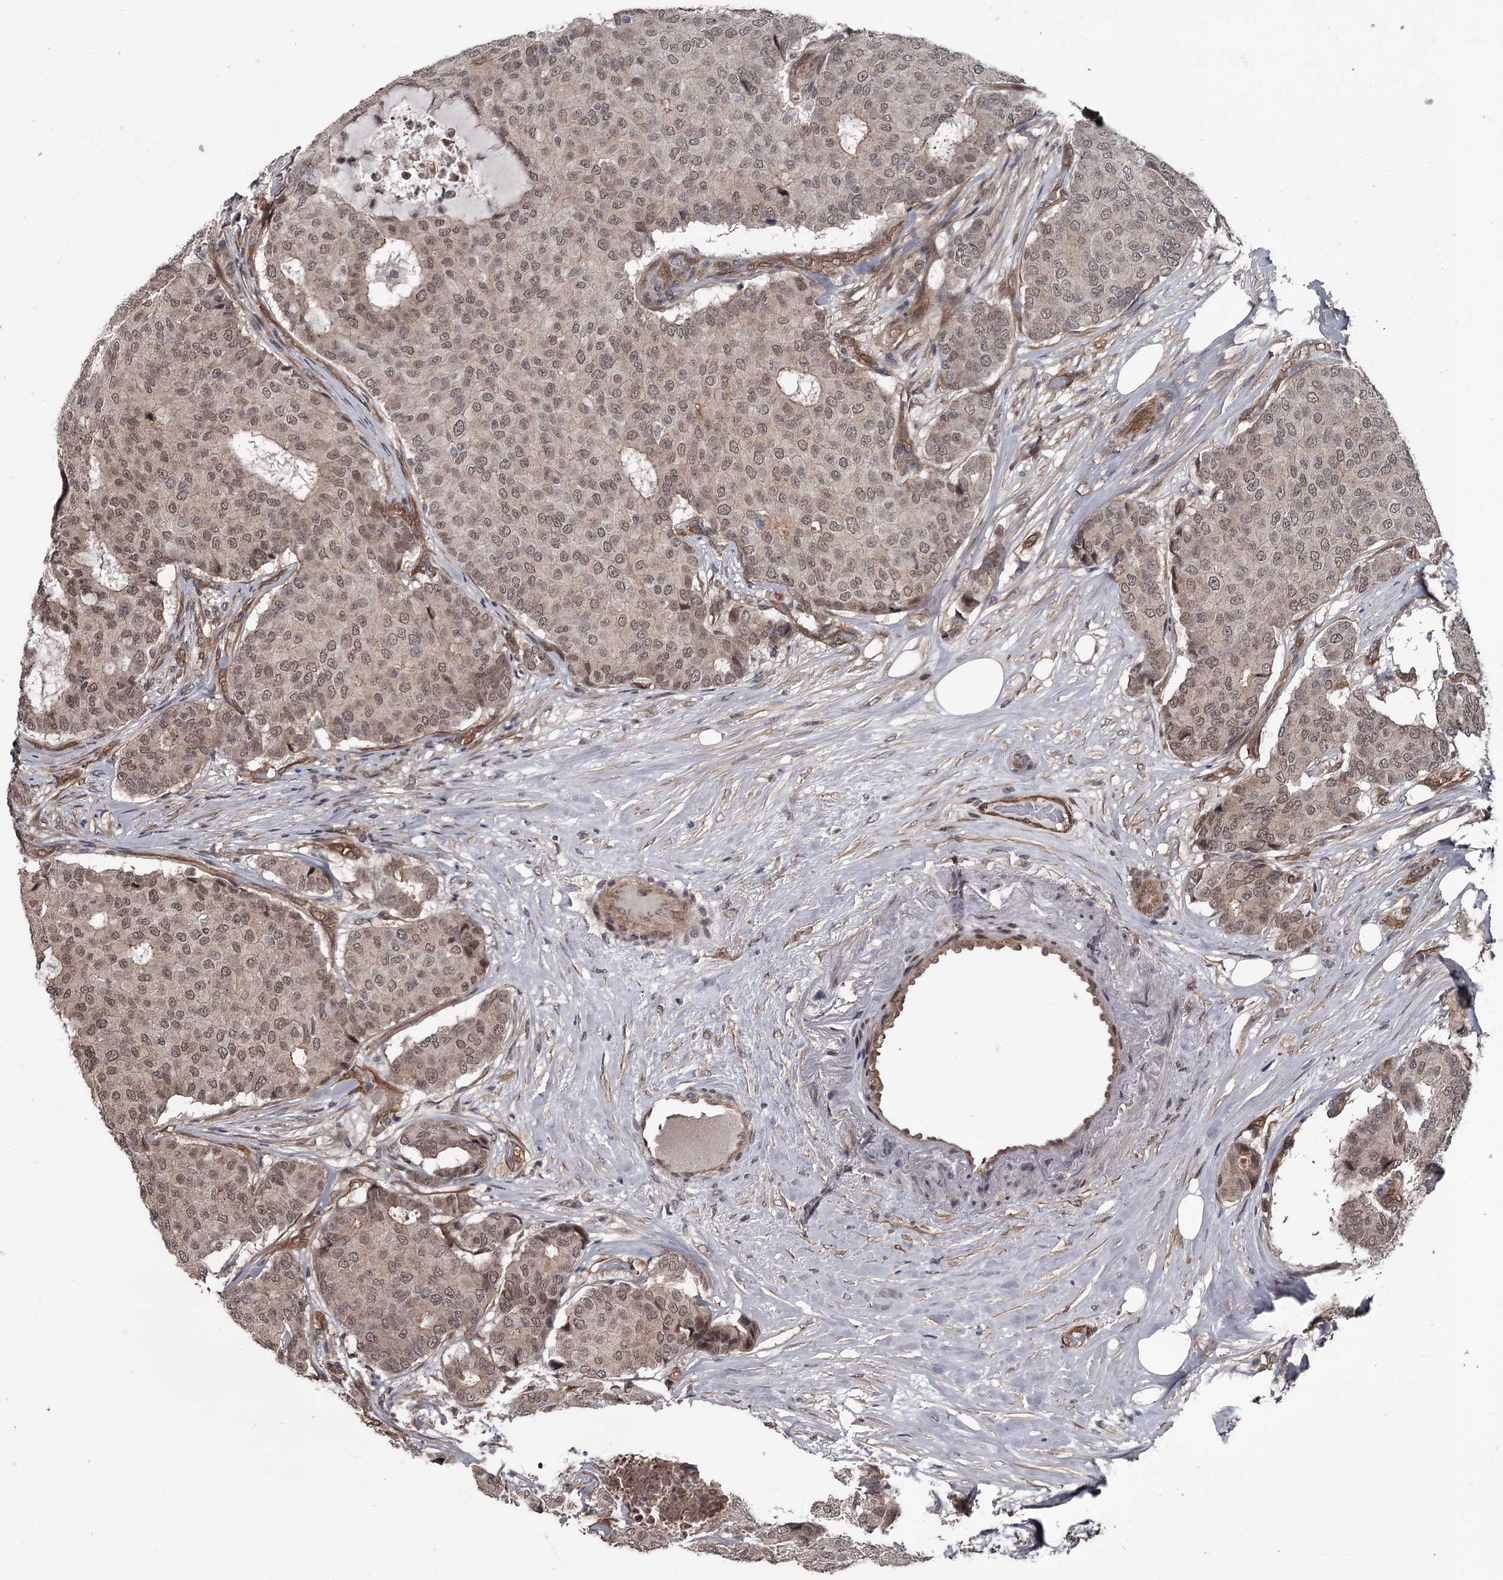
{"staining": {"intensity": "moderate", "quantity": ">75%", "location": "nuclear"}, "tissue": "breast cancer", "cell_type": "Tumor cells", "image_type": "cancer", "snomed": [{"axis": "morphology", "description": "Duct carcinoma"}, {"axis": "topography", "description": "Breast"}], "caption": "Human breast cancer (infiltrating ductal carcinoma) stained with a protein marker displays moderate staining in tumor cells.", "gene": "CDC42EP2", "patient": {"sex": "female", "age": 75}}